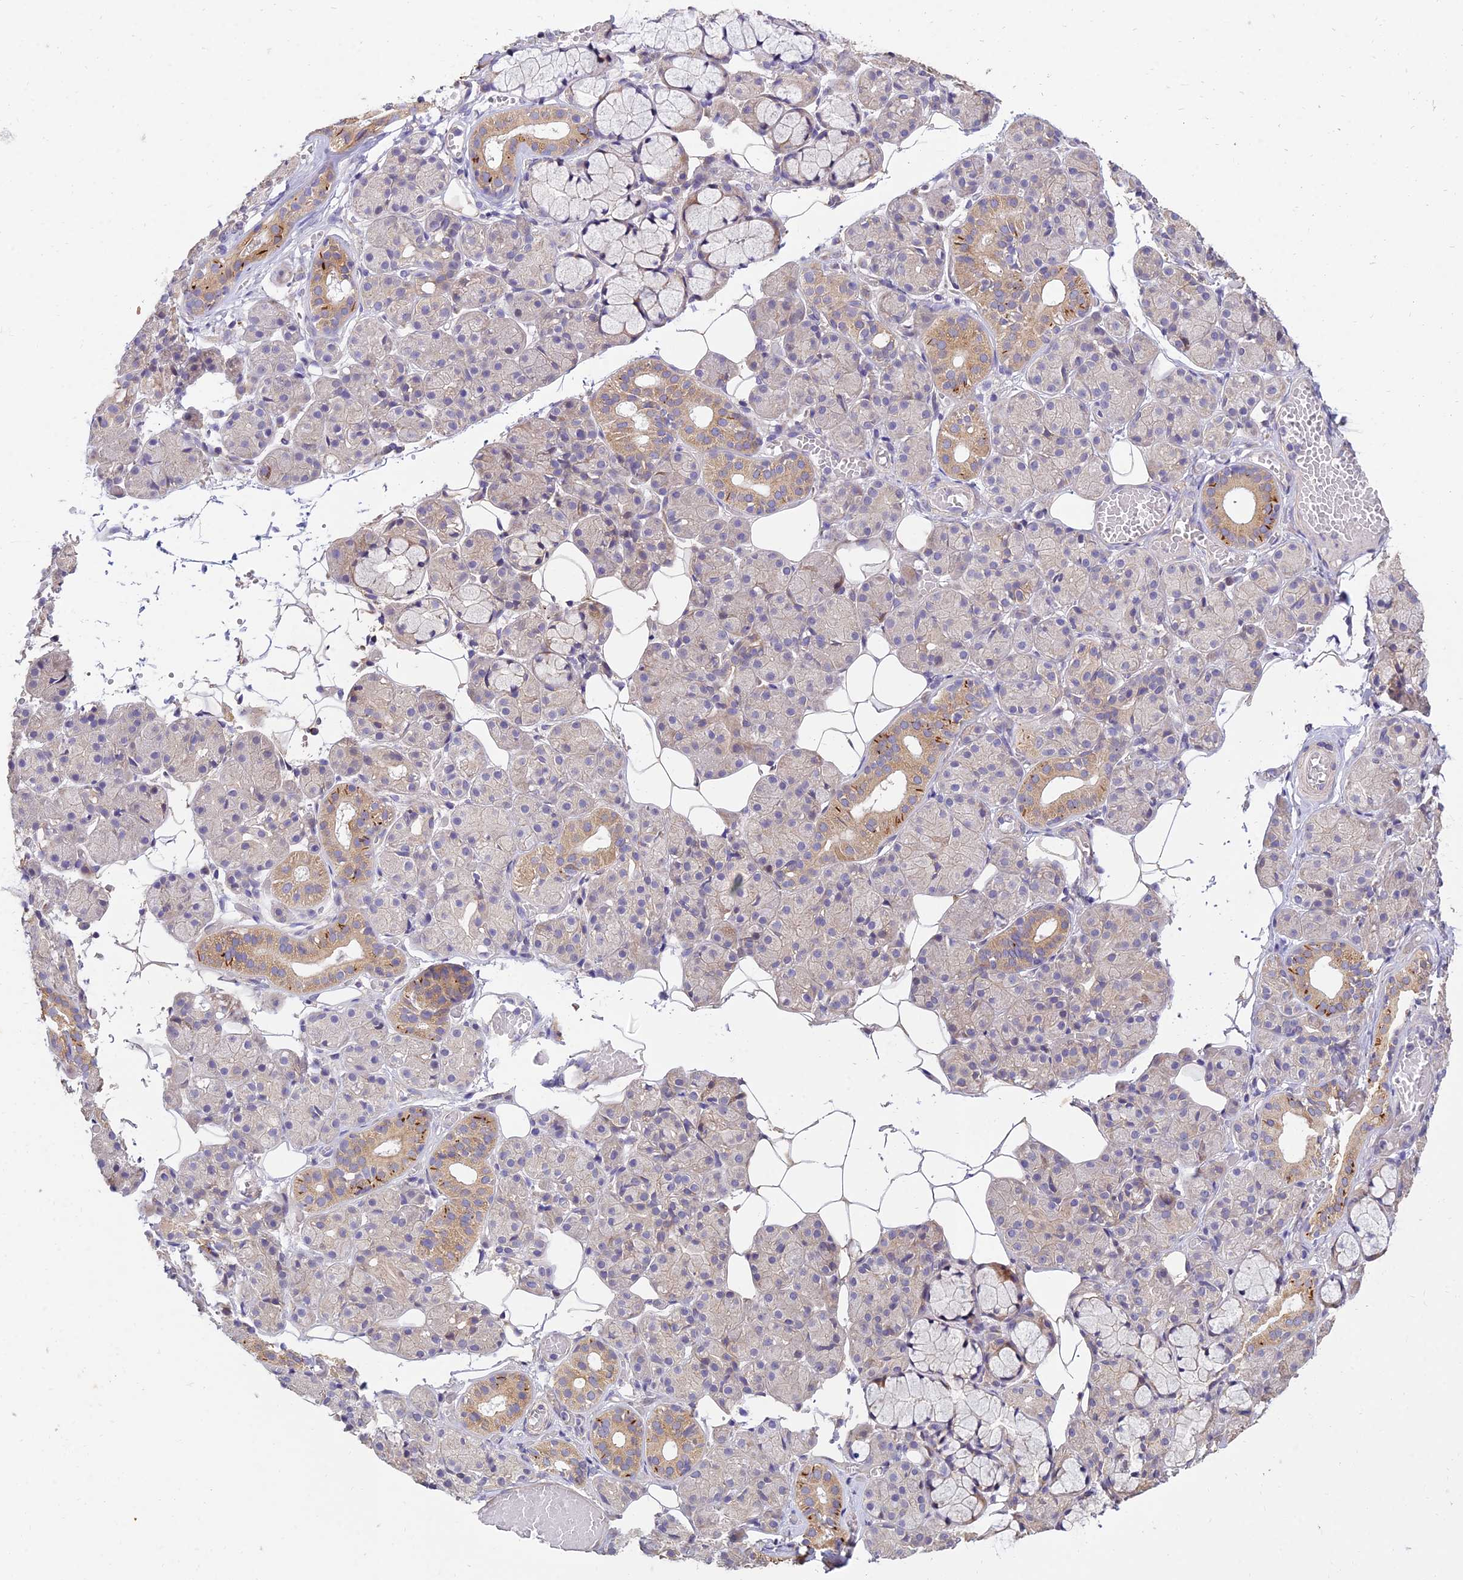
{"staining": {"intensity": "strong", "quantity": "25%-75%", "location": "cytoplasmic/membranous,nuclear"}, "tissue": "salivary gland", "cell_type": "Glandular cells", "image_type": "normal", "snomed": [{"axis": "morphology", "description": "Normal tissue, NOS"}, {"axis": "topography", "description": "Salivary gland"}], "caption": "Protein expression by IHC displays strong cytoplasmic/membranous,nuclear expression in approximately 25%-75% of glandular cells in normal salivary gland. The staining is performed using DAB (3,3'-diaminobenzidine) brown chromogen to label protein expression. The nuclei are counter-stained blue using hematoxylin.", "gene": "ARL8A", "patient": {"sex": "male", "age": 63}}